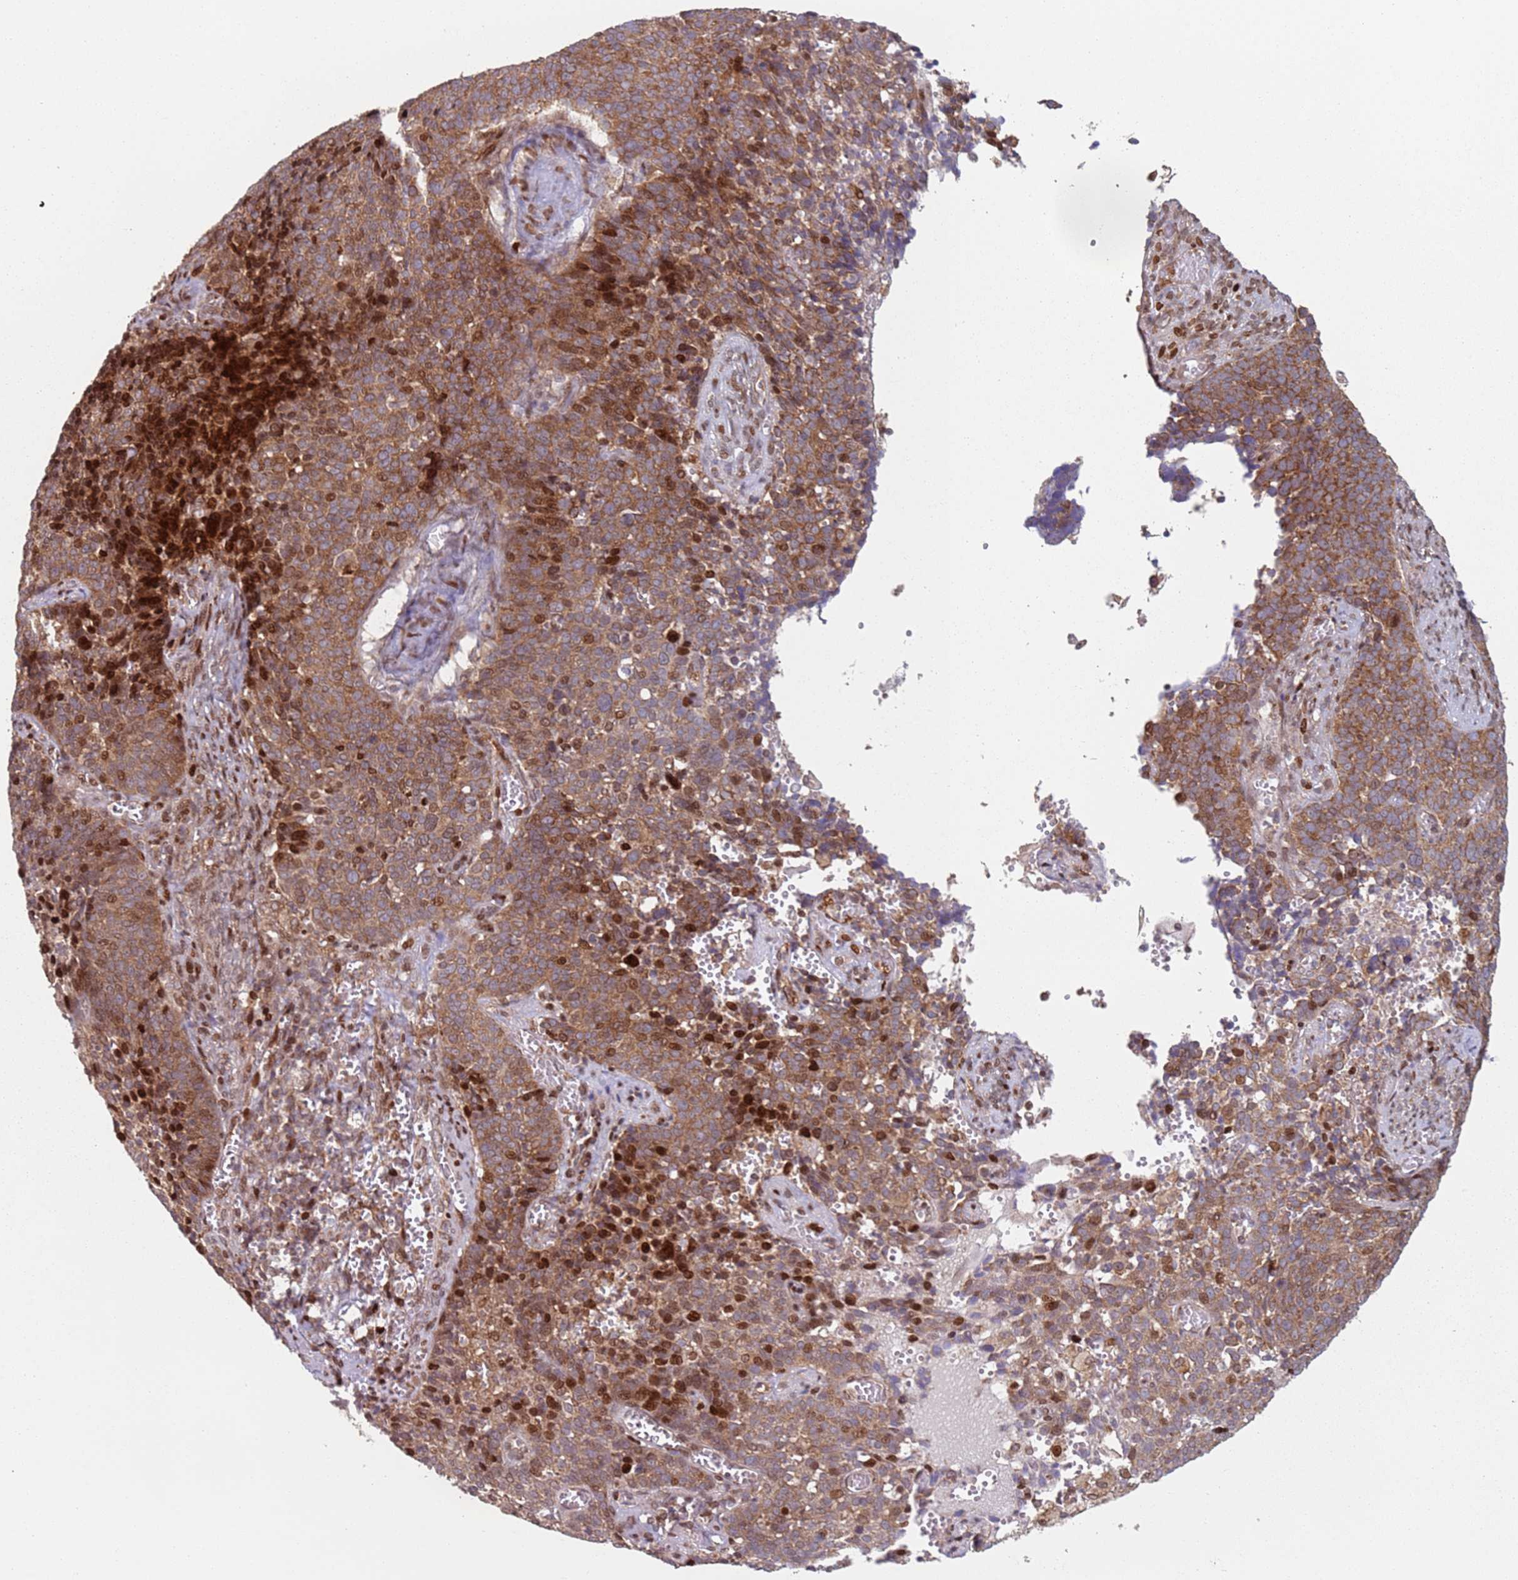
{"staining": {"intensity": "strong", "quantity": ">75%", "location": "cytoplasmic/membranous,nuclear"}, "tissue": "cervical cancer", "cell_type": "Tumor cells", "image_type": "cancer", "snomed": [{"axis": "morphology", "description": "Normal tissue, NOS"}, {"axis": "morphology", "description": "Squamous cell carcinoma, NOS"}, {"axis": "topography", "description": "Cervix"}], "caption": "Immunohistochemistry of human squamous cell carcinoma (cervical) demonstrates high levels of strong cytoplasmic/membranous and nuclear positivity in approximately >75% of tumor cells.", "gene": "HNRNPLL", "patient": {"sex": "female", "age": 39}}